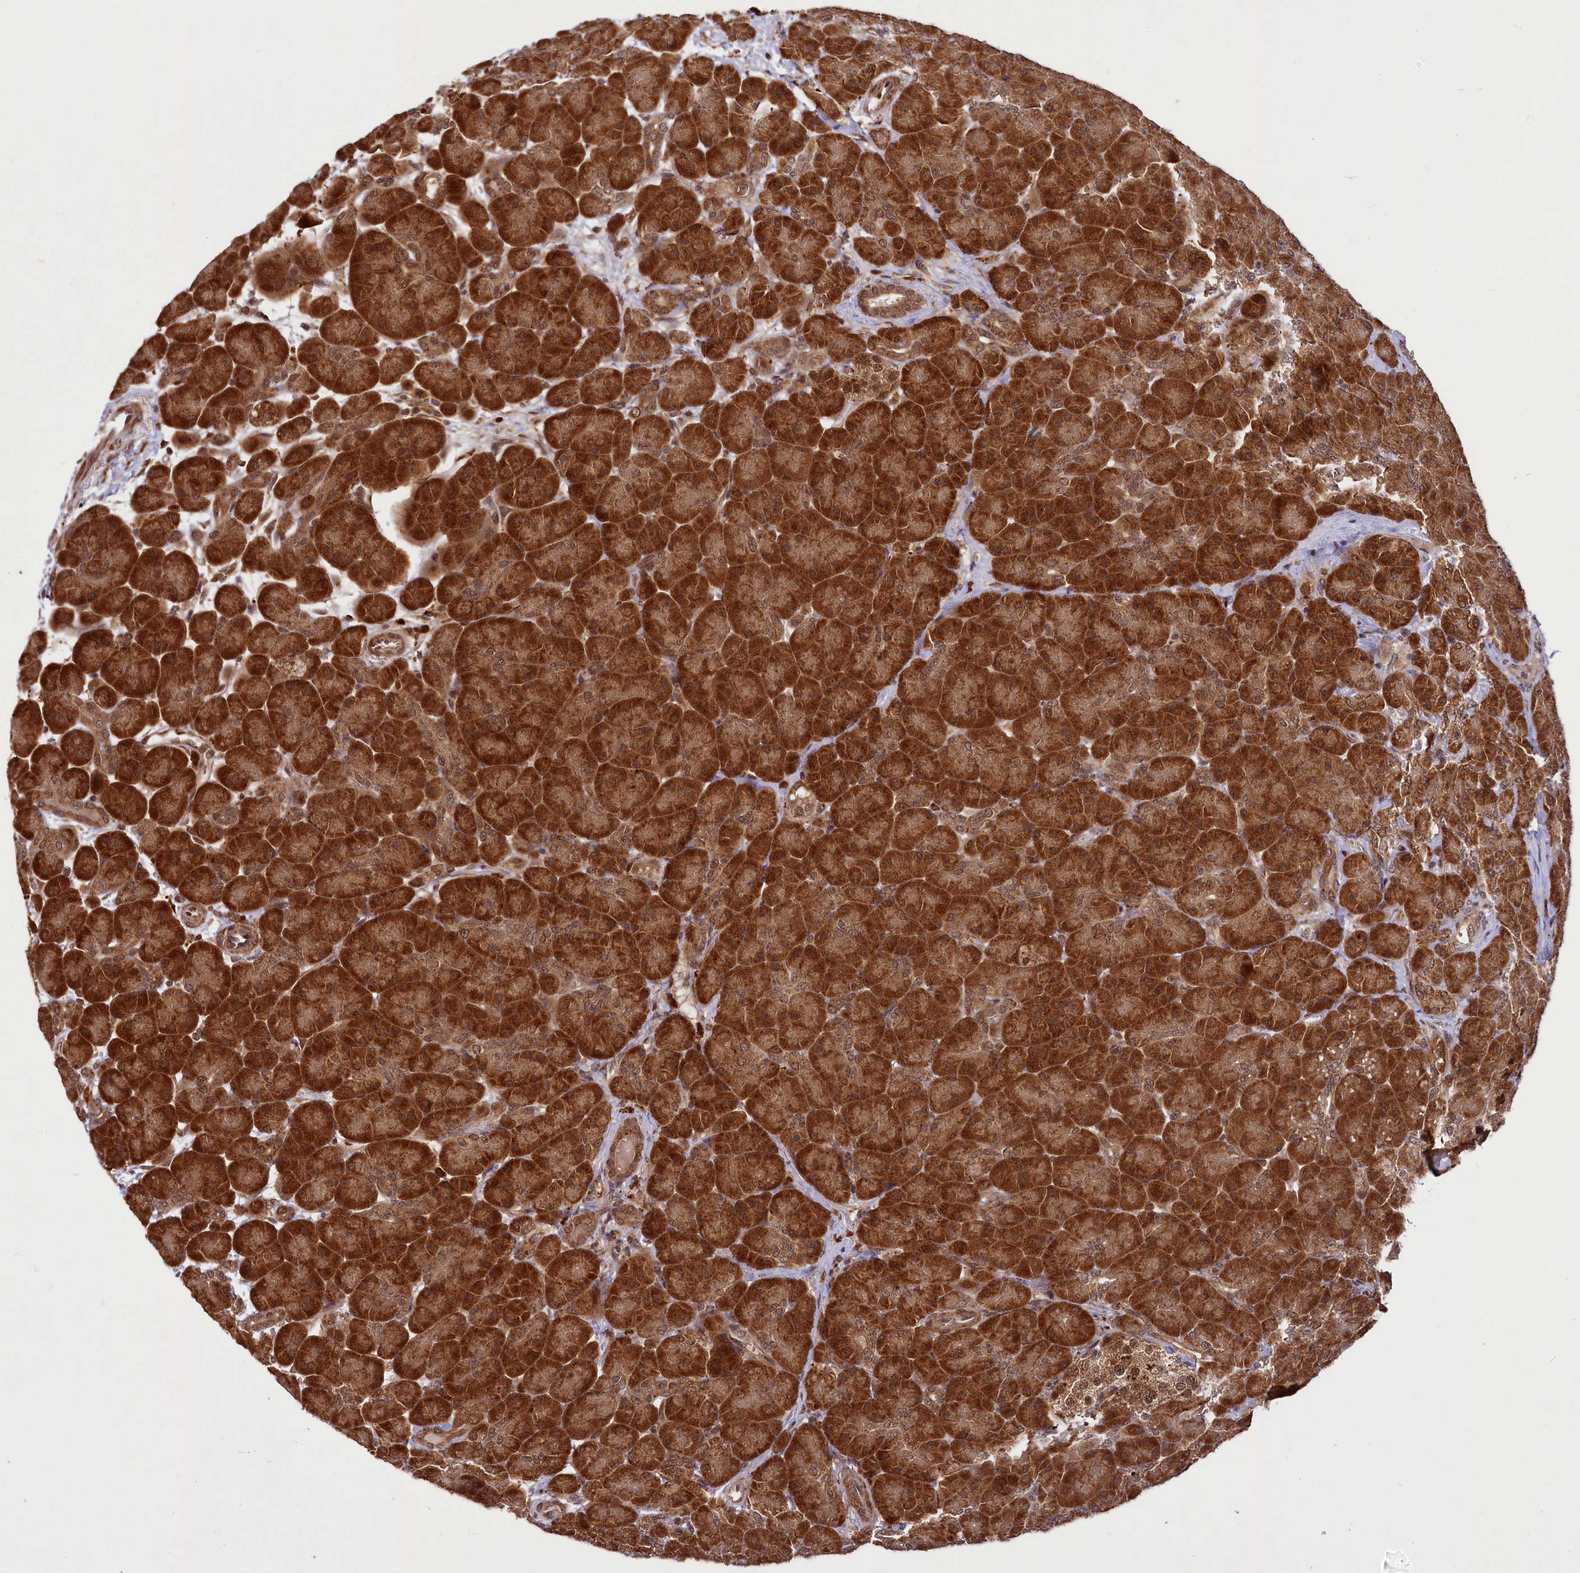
{"staining": {"intensity": "strong", "quantity": ">75%", "location": "cytoplasmic/membranous,nuclear"}, "tissue": "pancreas", "cell_type": "Exocrine glandular cells", "image_type": "normal", "snomed": [{"axis": "morphology", "description": "Normal tissue, NOS"}, {"axis": "topography", "description": "Pancreas"}], "caption": "Protein expression analysis of normal pancreas exhibits strong cytoplasmic/membranous,nuclear positivity in approximately >75% of exocrine glandular cells. (DAB IHC with brightfield microscopy, high magnification).", "gene": "UBE3A", "patient": {"sex": "male", "age": 66}}